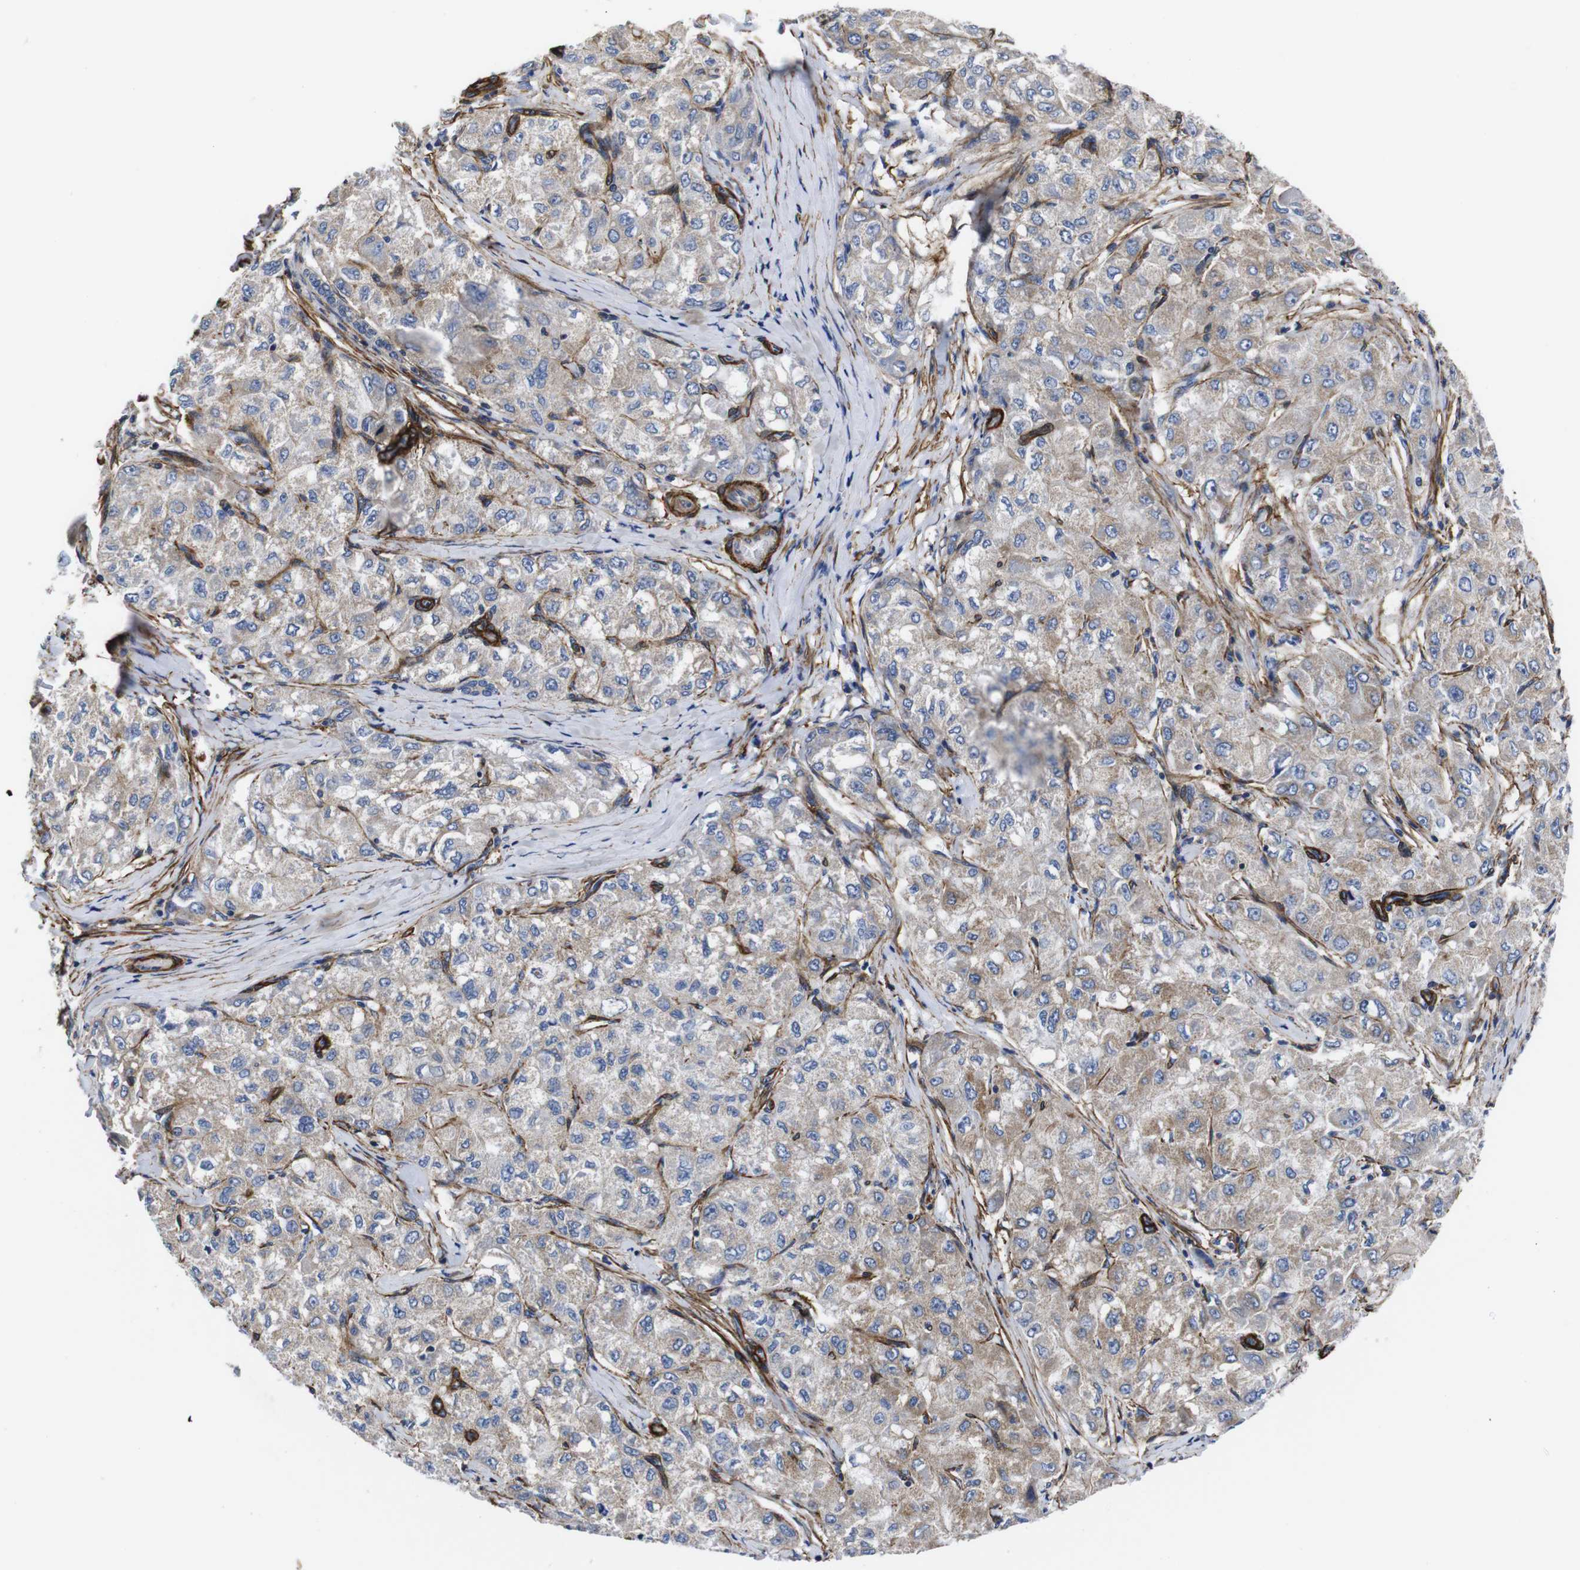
{"staining": {"intensity": "weak", "quantity": "25%-75%", "location": "cytoplasmic/membranous"}, "tissue": "liver cancer", "cell_type": "Tumor cells", "image_type": "cancer", "snomed": [{"axis": "morphology", "description": "Carcinoma, Hepatocellular, NOS"}, {"axis": "topography", "description": "Liver"}], "caption": "Hepatocellular carcinoma (liver) stained for a protein reveals weak cytoplasmic/membranous positivity in tumor cells.", "gene": "WNT10A", "patient": {"sex": "male", "age": 80}}